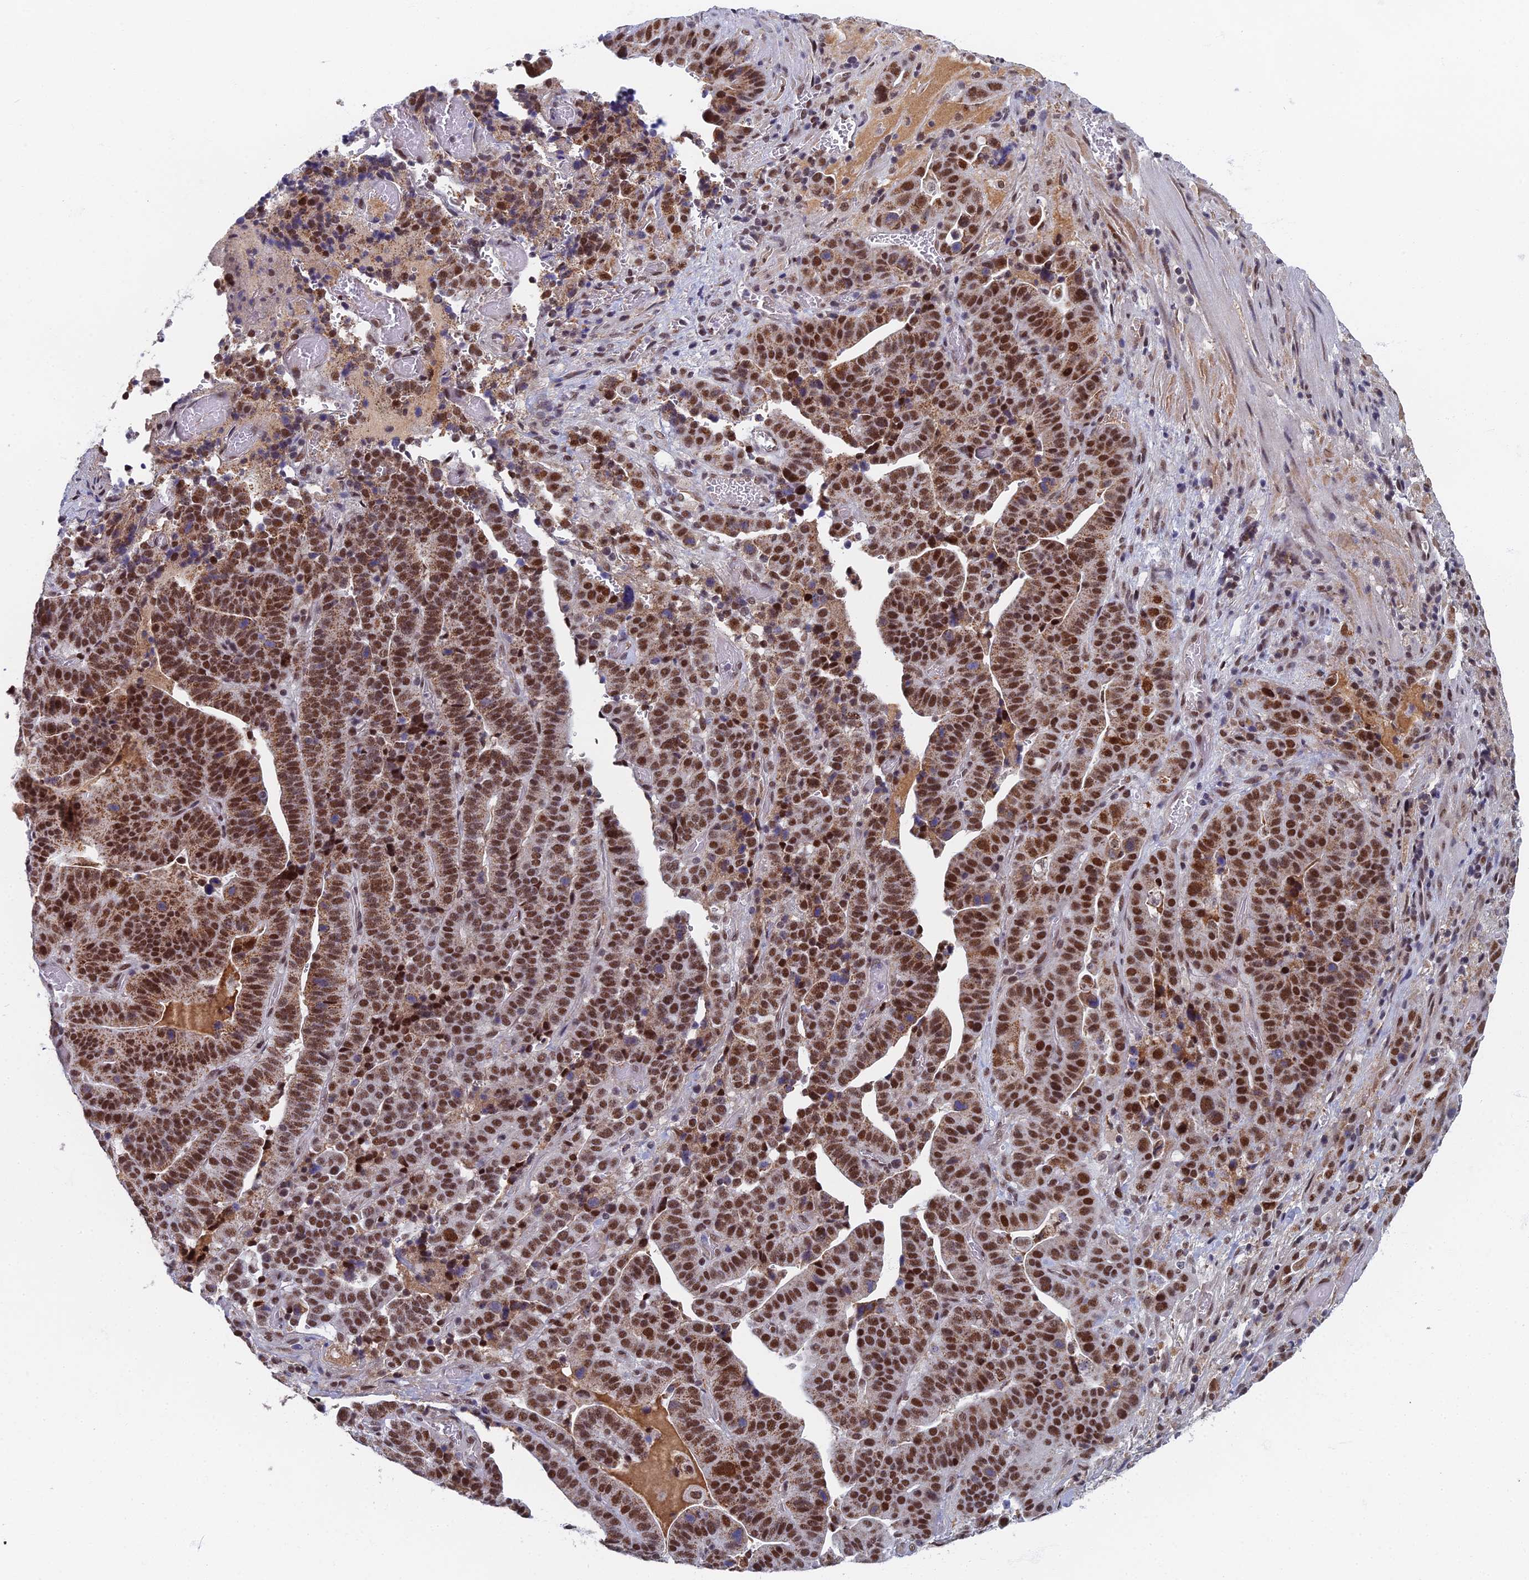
{"staining": {"intensity": "moderate", "quantity": ">75%", "location": "cytoplasmic/membranous,nuclear"}, "tissue": "stomach cancer", "cell_type": "Tumor cells", "image_type": "cancer", "snomed": [{"axis": "morphology", "description": "Adenocarcinoma, NOS"}, {"axis": "topography", "description": "Stomach"}], "caption": "This image demonstrates immunohistochemistry (IHC) staining of stomach adenocarcinoma, with medium moderate cytoplasmic/membranous and nuclear staining in approximately >75% of tumor cells.", "gene": "TAF13", "patient": {"sex": "male", "age": 48}}